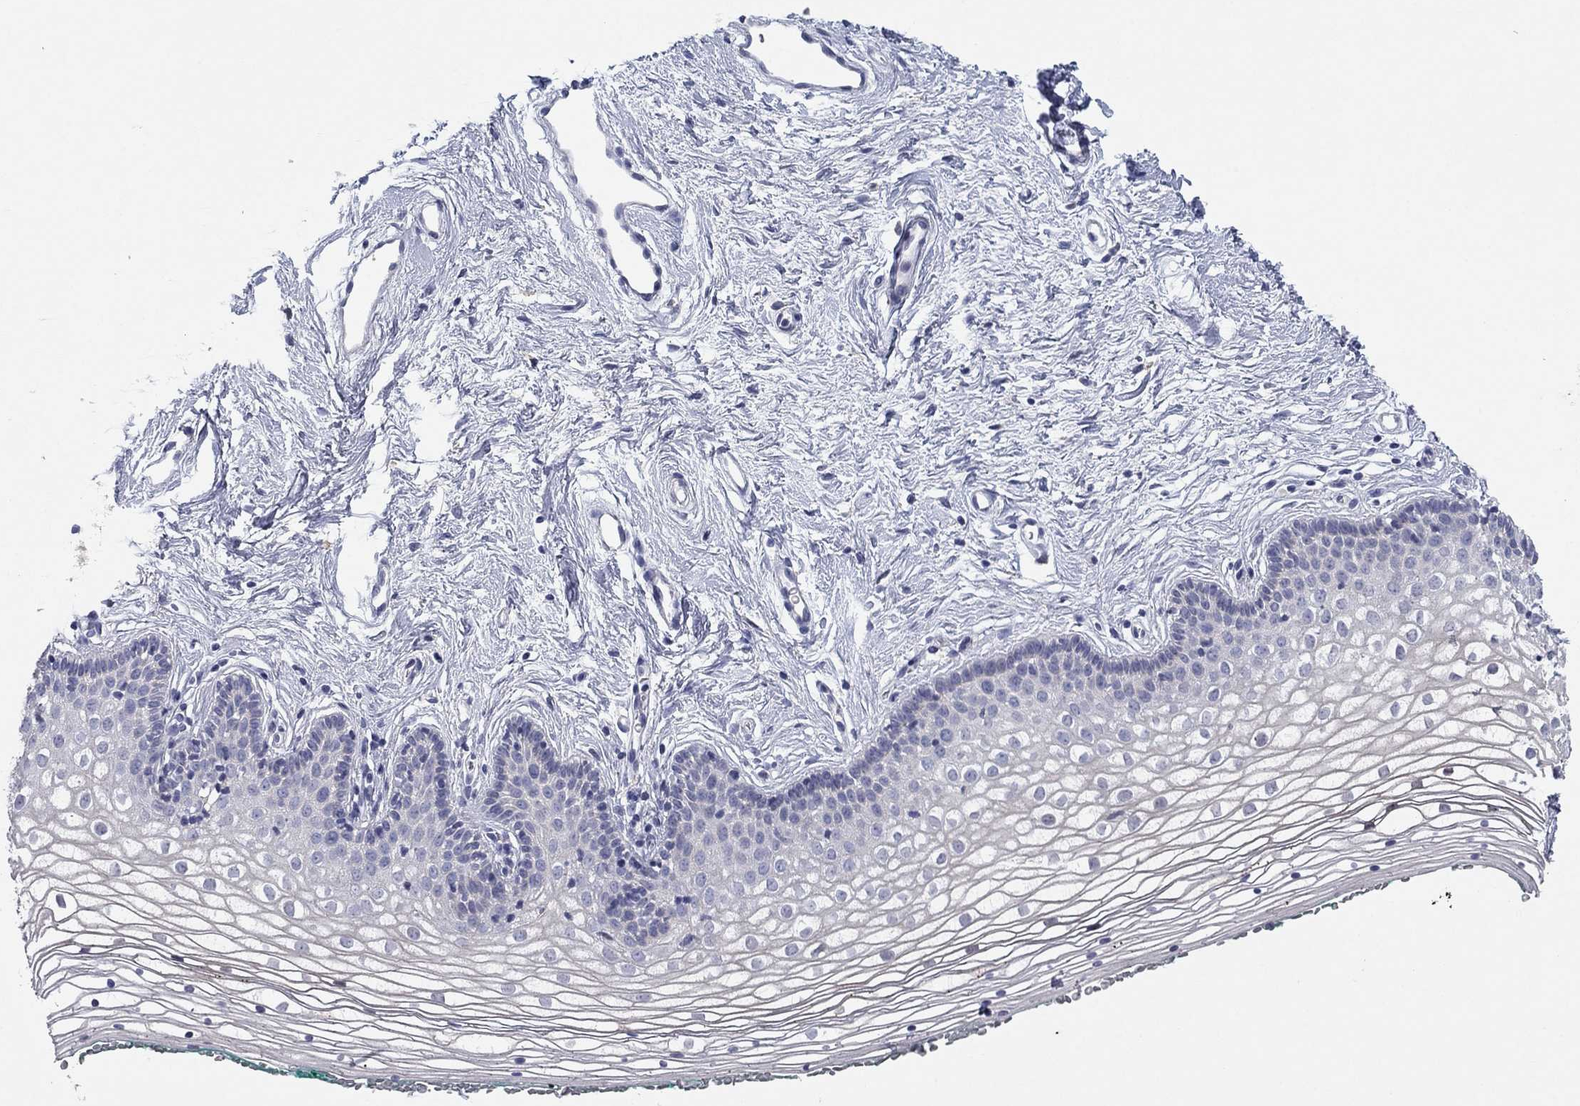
{"staining": {"intensity": "negative", "quantity": "none", "location": "none"}, "tissue": "vagina", "cell_type": "Squamous epithelial cells", "image_type": "normal", "snomed": [{"axis": "morphology", "description": "Normal tissue, NOS"}, {"axis": "topography", "description": "Vagina"}], "caption": "Benign vagina was stained to show a protein in brown. There is no significant positivity in squamous epithelial cells. Brightfield microscopy of immunohistochemistry stained with DAB (3,3'-diaminobenzidine) (brown) and hematoxylin (blue), captured at high magnification.", "gene": "CNTNAP4", "patient": {"sex": "female", "age": 36}}